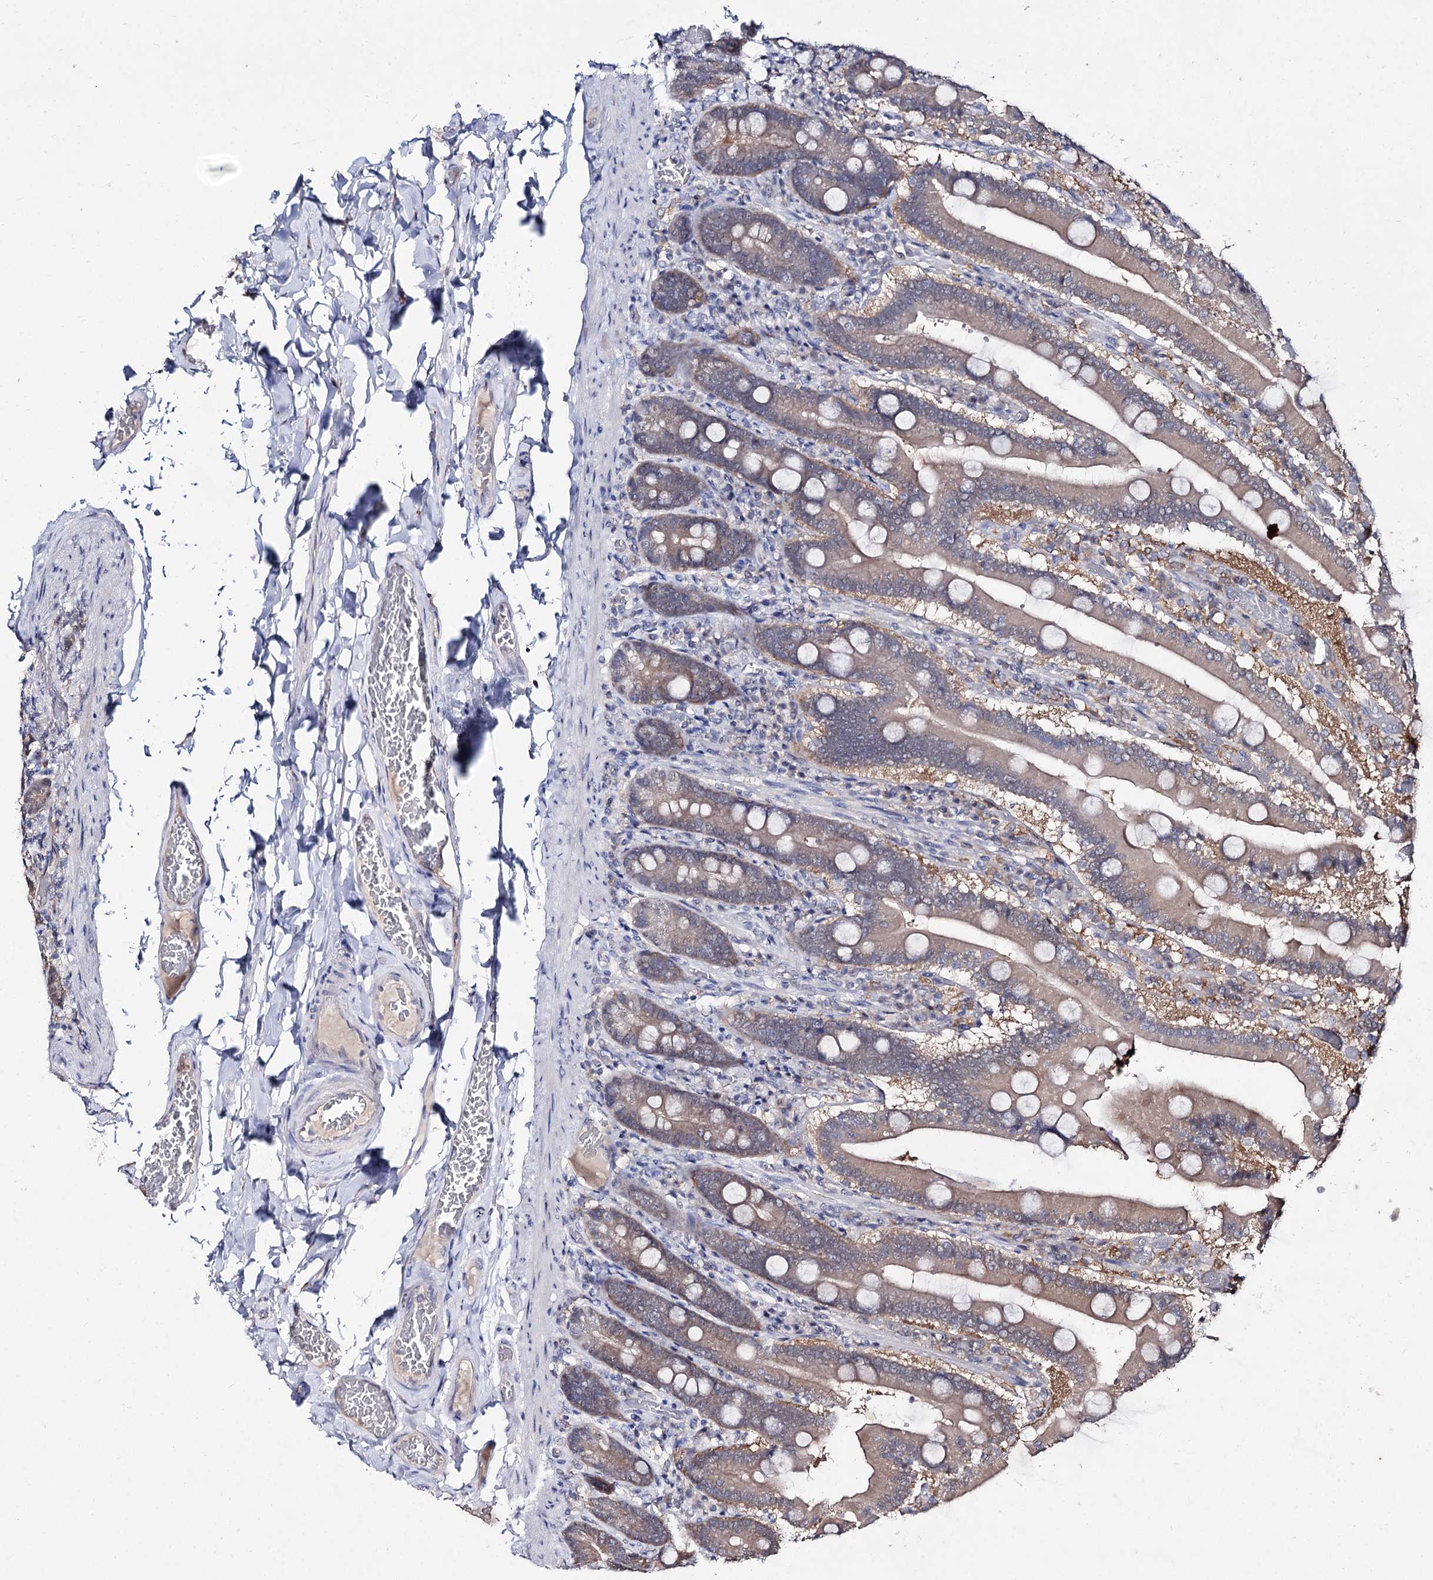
{"staining": {"intensity": "weak", "quantity": "<25%", "location": "cytoplasmic/membranous"}, "tissue": "duodenum", "cell_type": "Glandular cells", "image_type": "normal", "snomed": [{"axis": "morphology", "description": "Normal tissue, NOS"}, {"axis": "topography", "description": "Duodenum"}], "caption": "Protein analysis of normal duodenum shows no significant expression in glandular cells.", "gene": "ACTR6", "patient": {"sex": "female", "age": 62}}